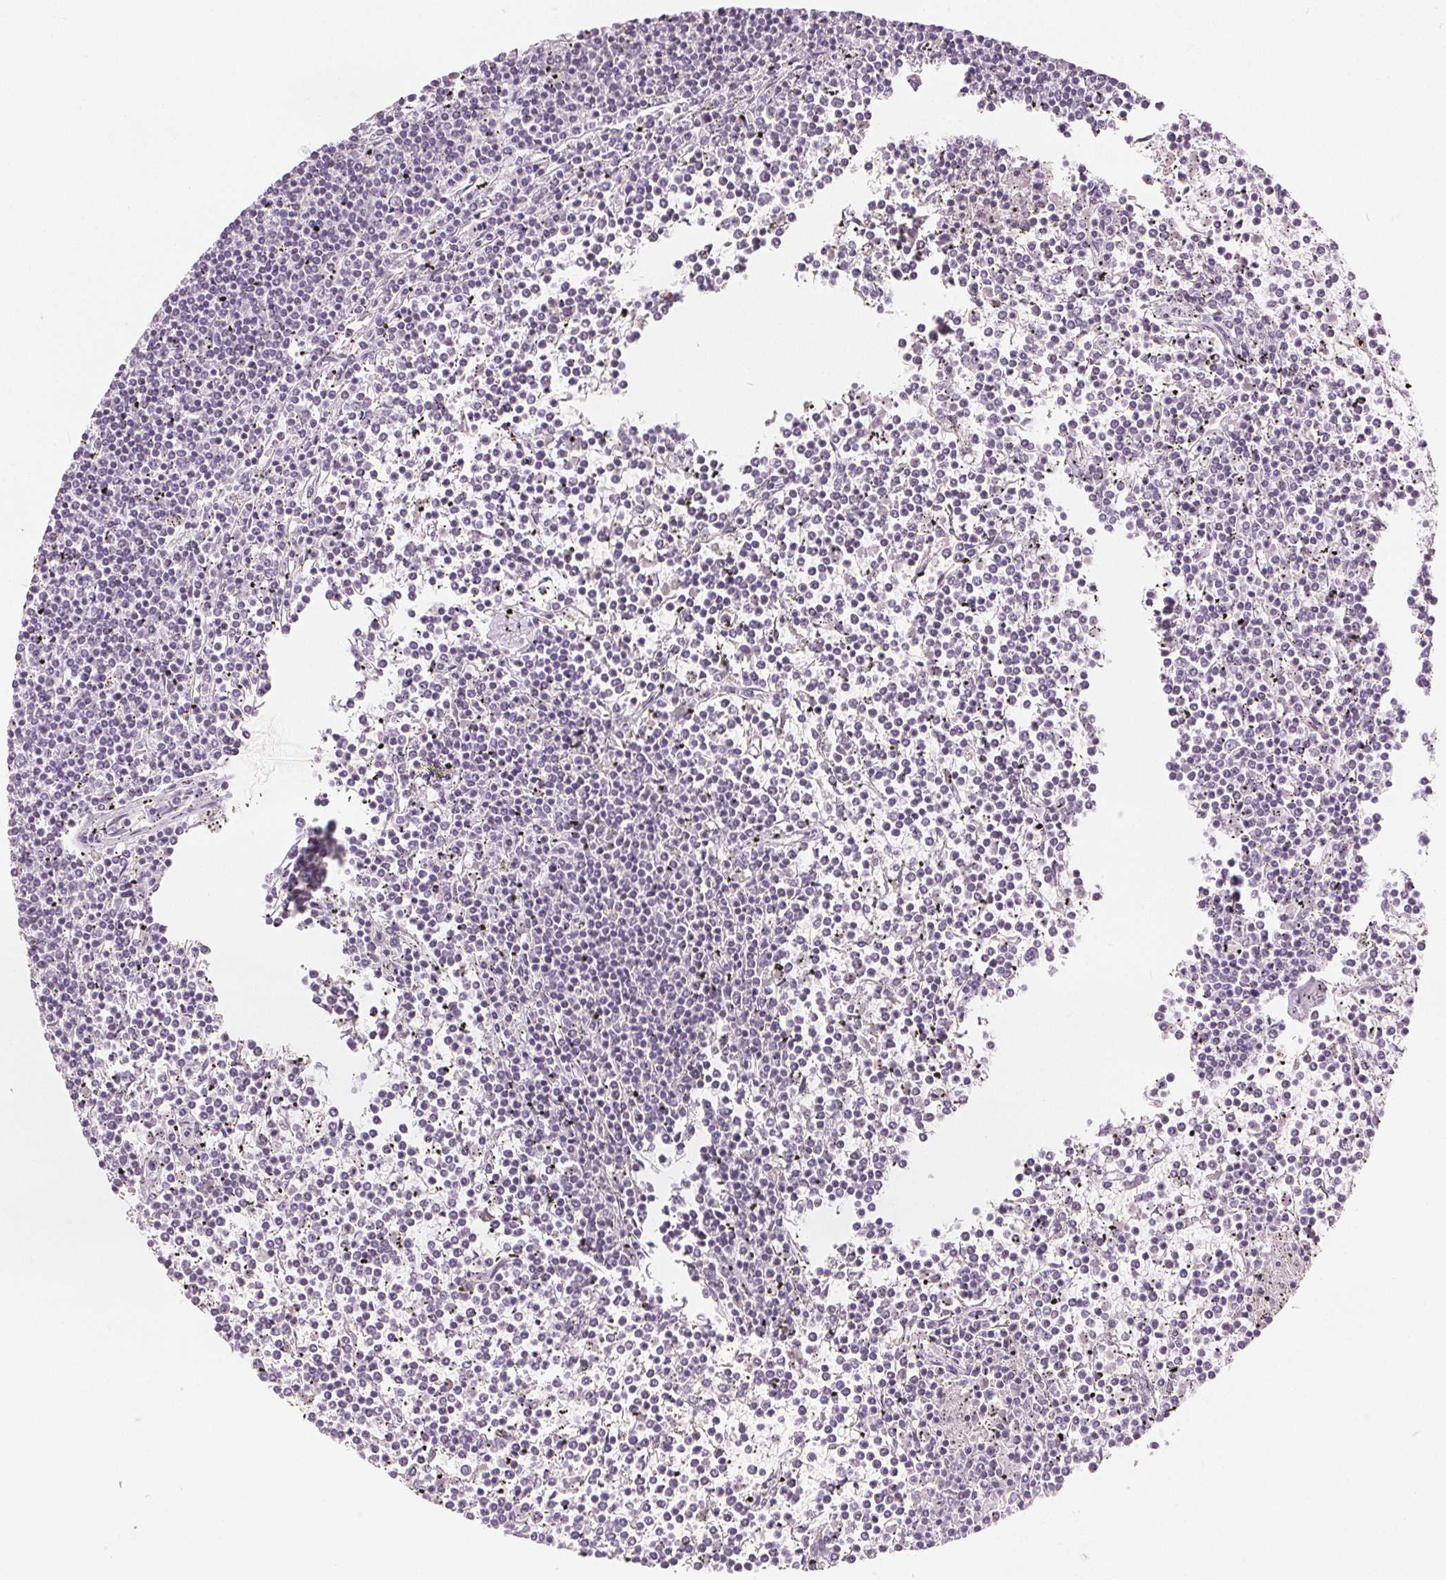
{"staining": {"intensity": "negative", "quantity": "none", "location": "none"}, "tissue": "lymphoma", "cell_type": "Tumor cells", "image_type": "cancer", "snomed": [{"axis": "morphology", "description": "Malignant lymphoma, non-Hodgkin's type, Low grade"}, {"axis": "topography", "description": "Spleen"}], "caption": "Immunohistochemistry photomicrograph of neoplastic tissue: malignant lymphoma, non-Hodgkin's type (low-grade) stained with DAB reveals no significant protein positivity in tumor cells.", "gene": "CA12", "patient": {"sex": "female", "age": 19}}